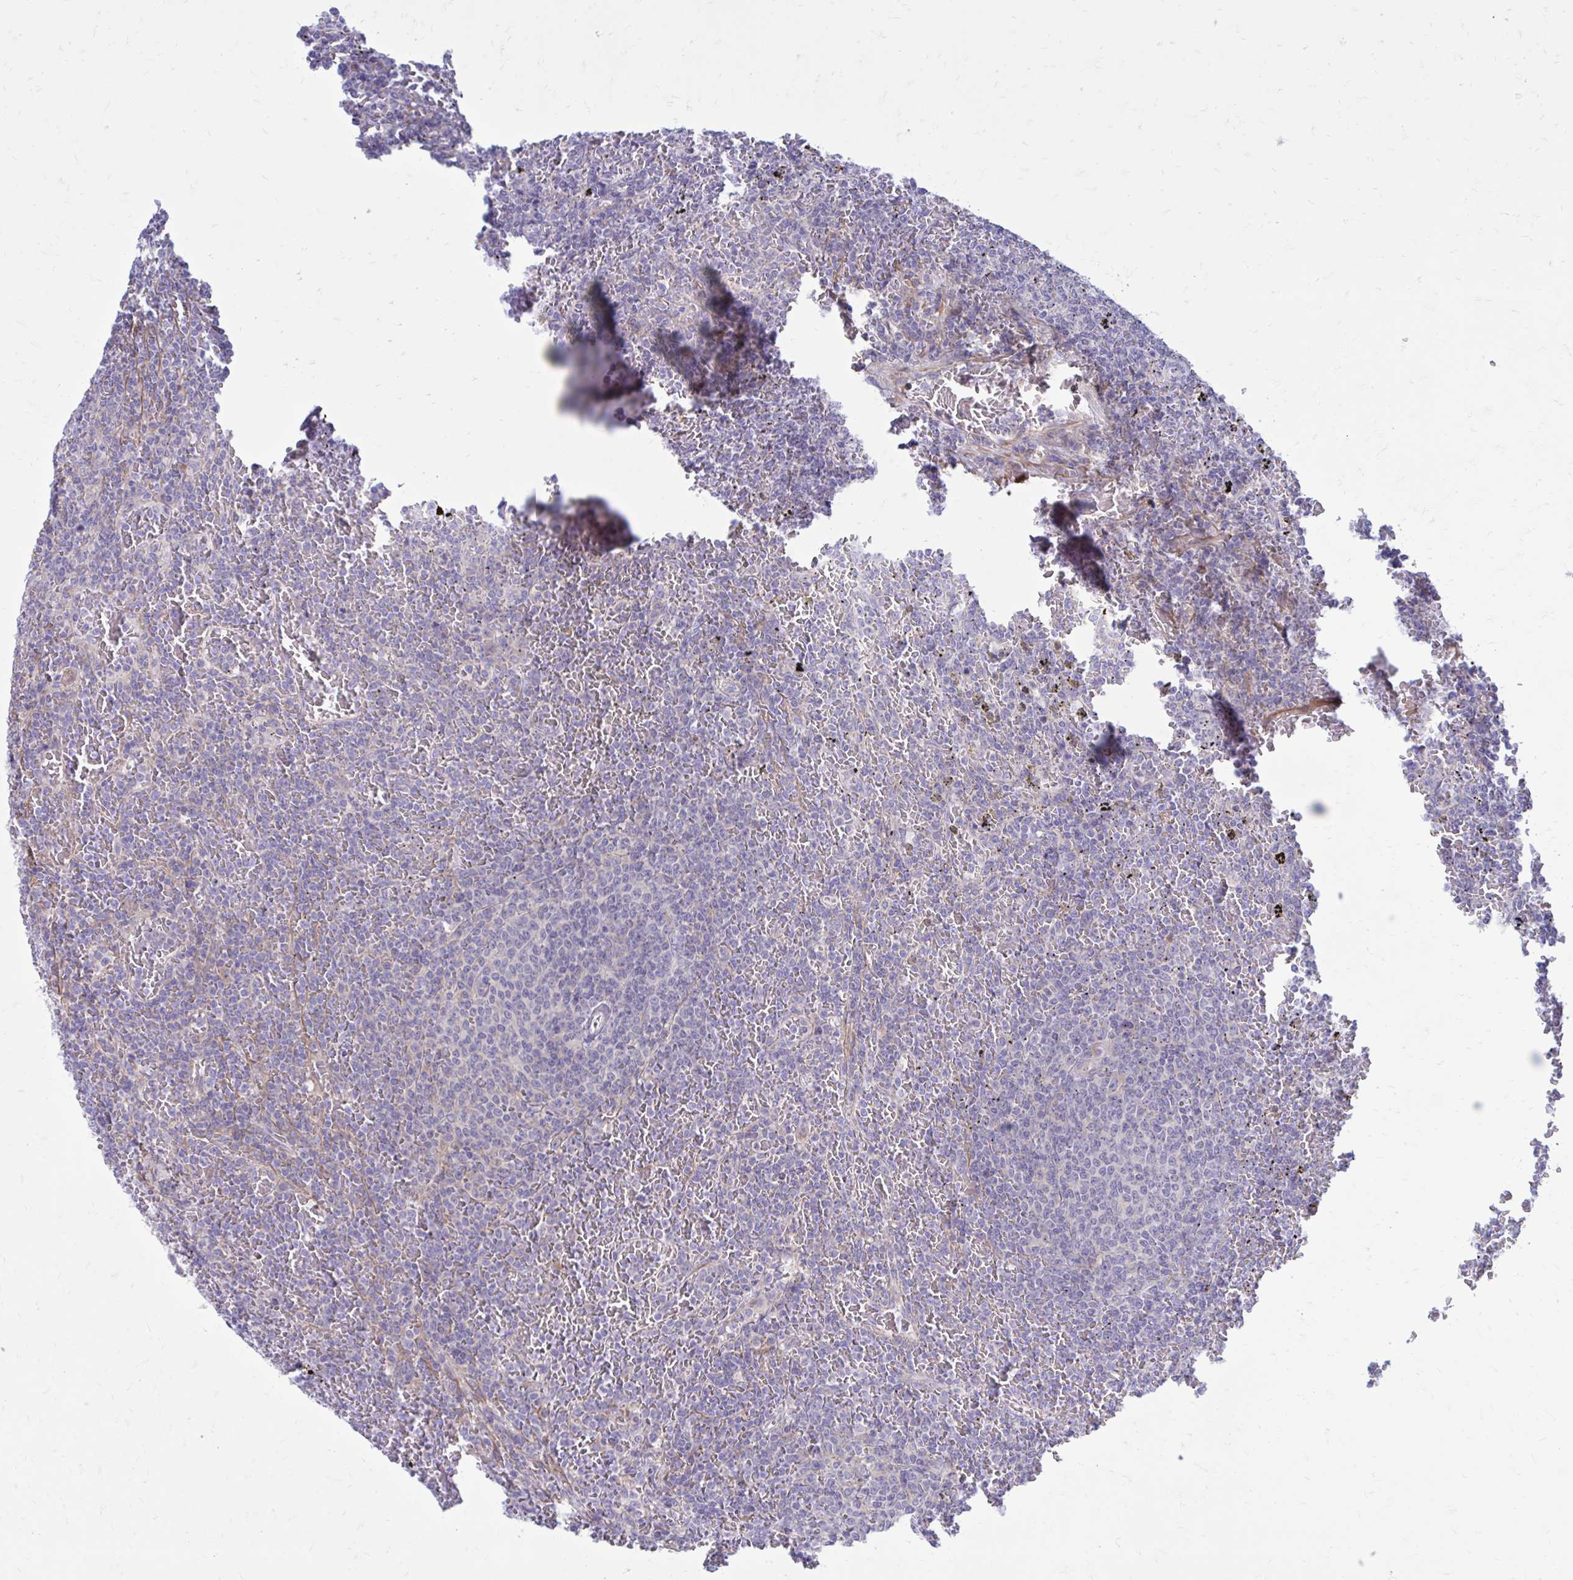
{"staining": {"intensity": "negative", "quantity": "none", "location": "none"}, "tissue": "lymphoma", "cell_type": "Tumor cells", "image_type": "cancer", "snomed": [{"axis": "morphology", "description": "Malignant lymphoma, non-Hodgkin's type, Low grade"}, {"axis": "topography", "description": "Spleen"}], "caption": "Immunohistochemical staining of malignant lymphoma, non-Hodgkin's type (low-grade) shows no significant staining in tumor cells. (DAB (3,3'-diaminobenzidine) IHC with hematoxylin counter stain).", "gene": "GIGYF2", "patient": {"sex": "female", "age": 77}}